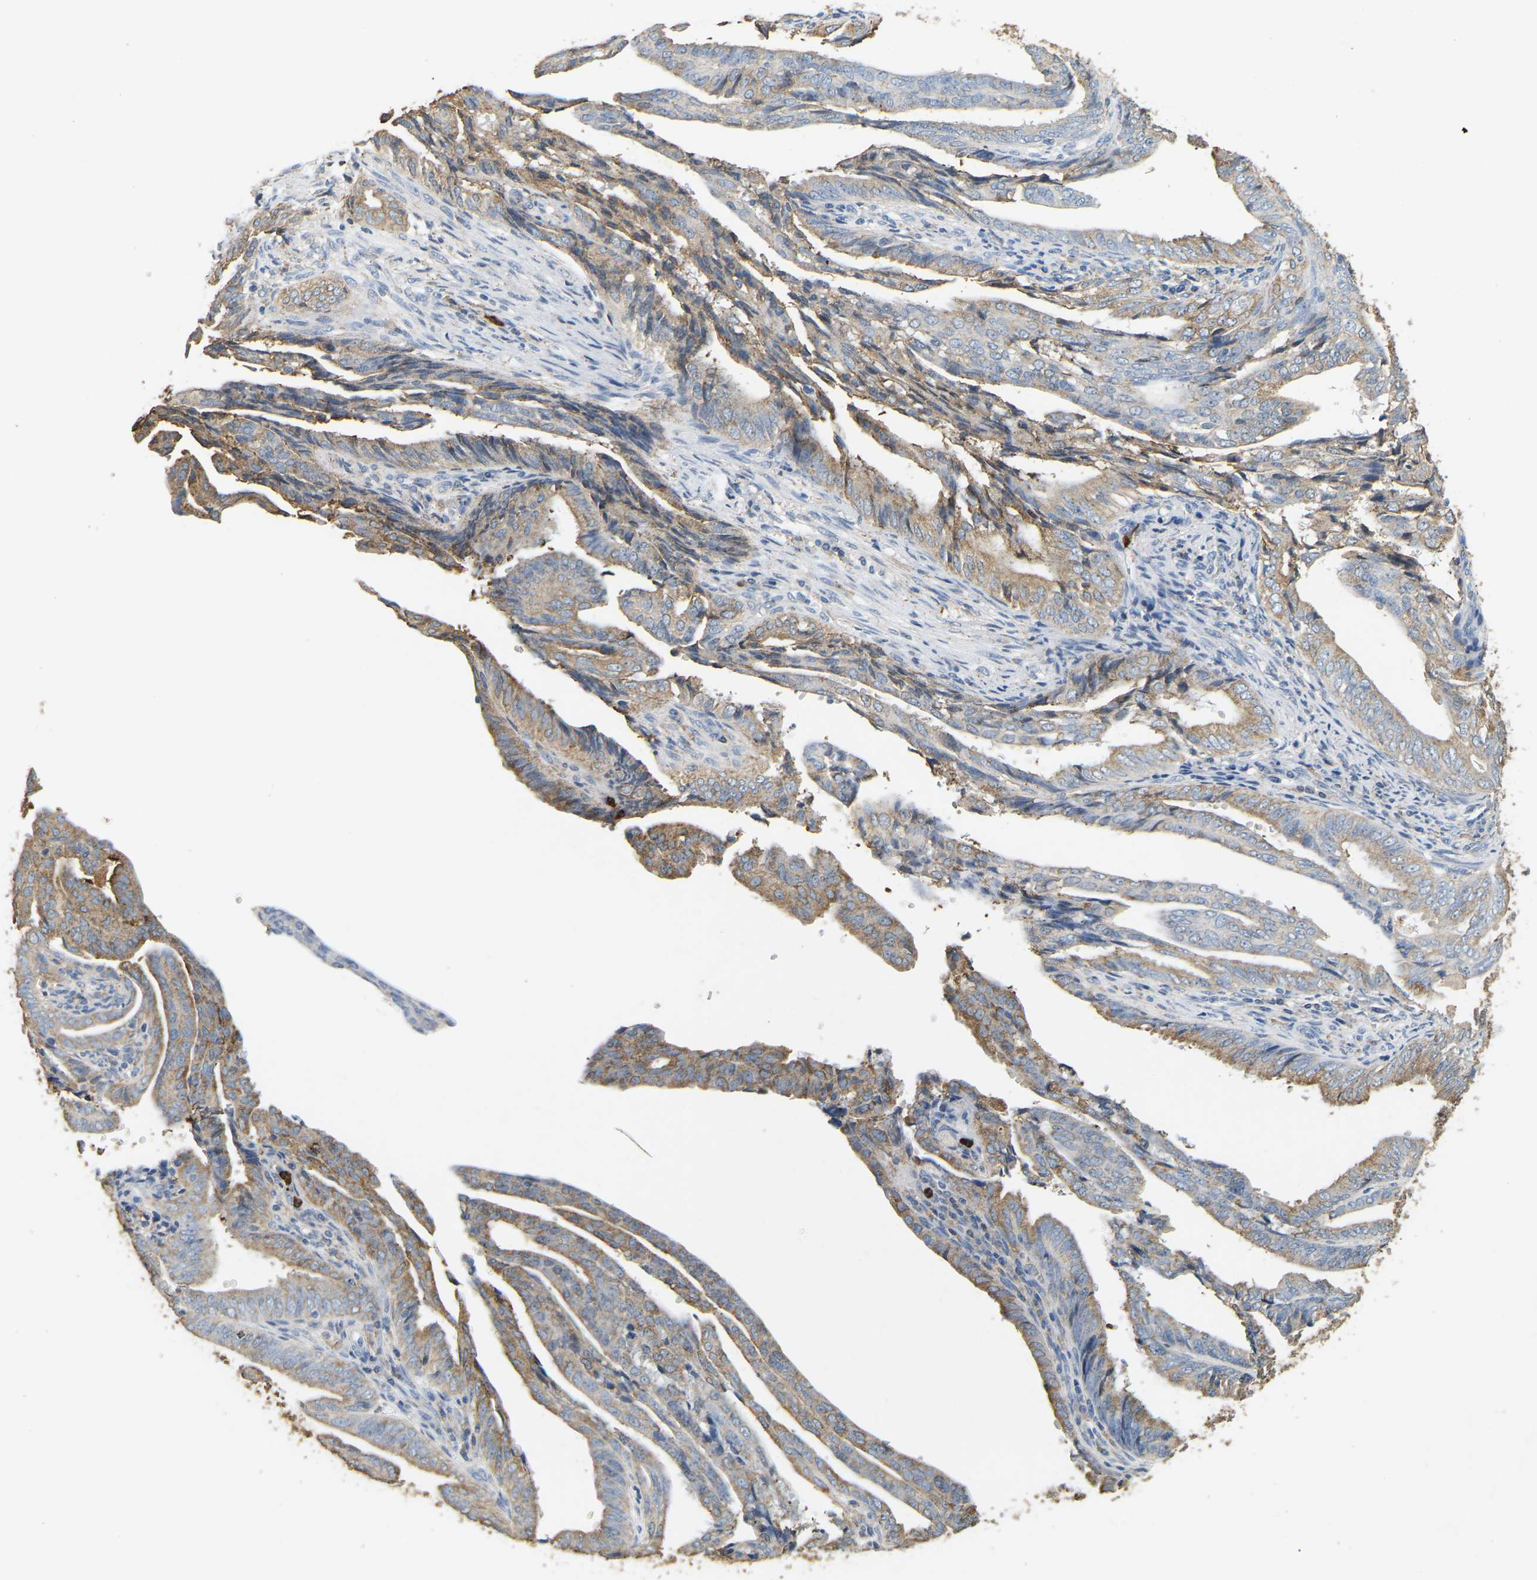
{"staining": {"intensity": "moderate", "quantity": ">75%", "location": "cytoplasmic/membranous"}, "tissue": "endometrial cancer", "cell_type": "Tumor cells", "image_type": "cancer", "snomed": [{"axis": "morphology", "description": "Adenocarcinoma, NOS"}, {"axis": "topography", "description": "Endometrium"}], "caption": "Immunohistochemistry (DAB) staining of adenocarcinoma (endometrial) shows moderate cytoplasmic/membranous protein expression in approximately >75% of tumor cells.", "gene": "ADM", "patient": {"sex": "female", "age": 58}}